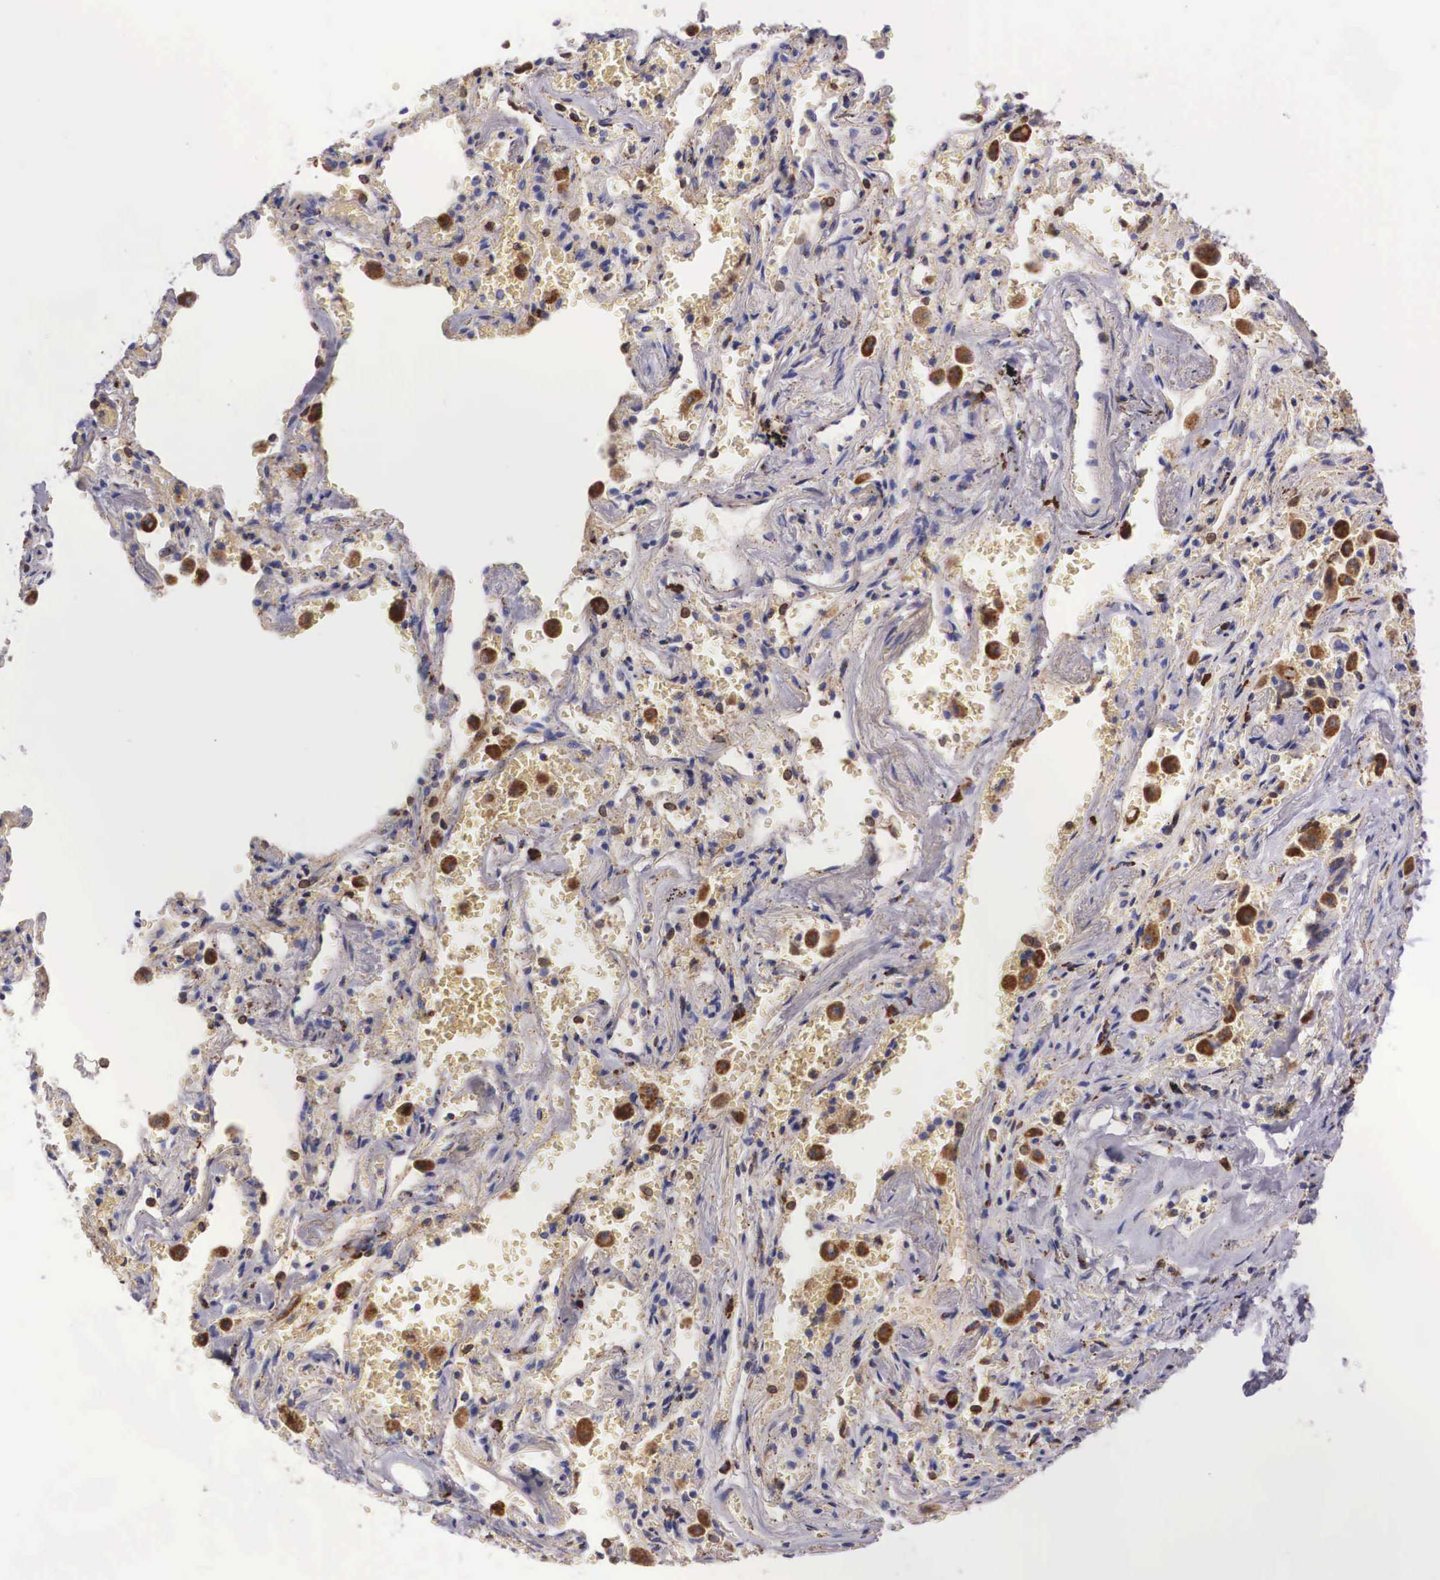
{"staining": {"intensity": "negative", "quantity": "none", "location": "none"}, "tissue": "adipose tissue", "cell_type": "Adipocytes", "image_type": "normal", "snomed": [{"axis": "morphology", "description": "Normal tissue, NOS"}, {"axis": "topography", "description": "Cartilage tissue"}, {"axis": "topography", "description": "Lung"}], "caption": "Histopathology image shows no protein staining in adipocytes of benign adipose tissue.", "gene": "NAGA", "patient": {"sex": "male", "age": 65}}